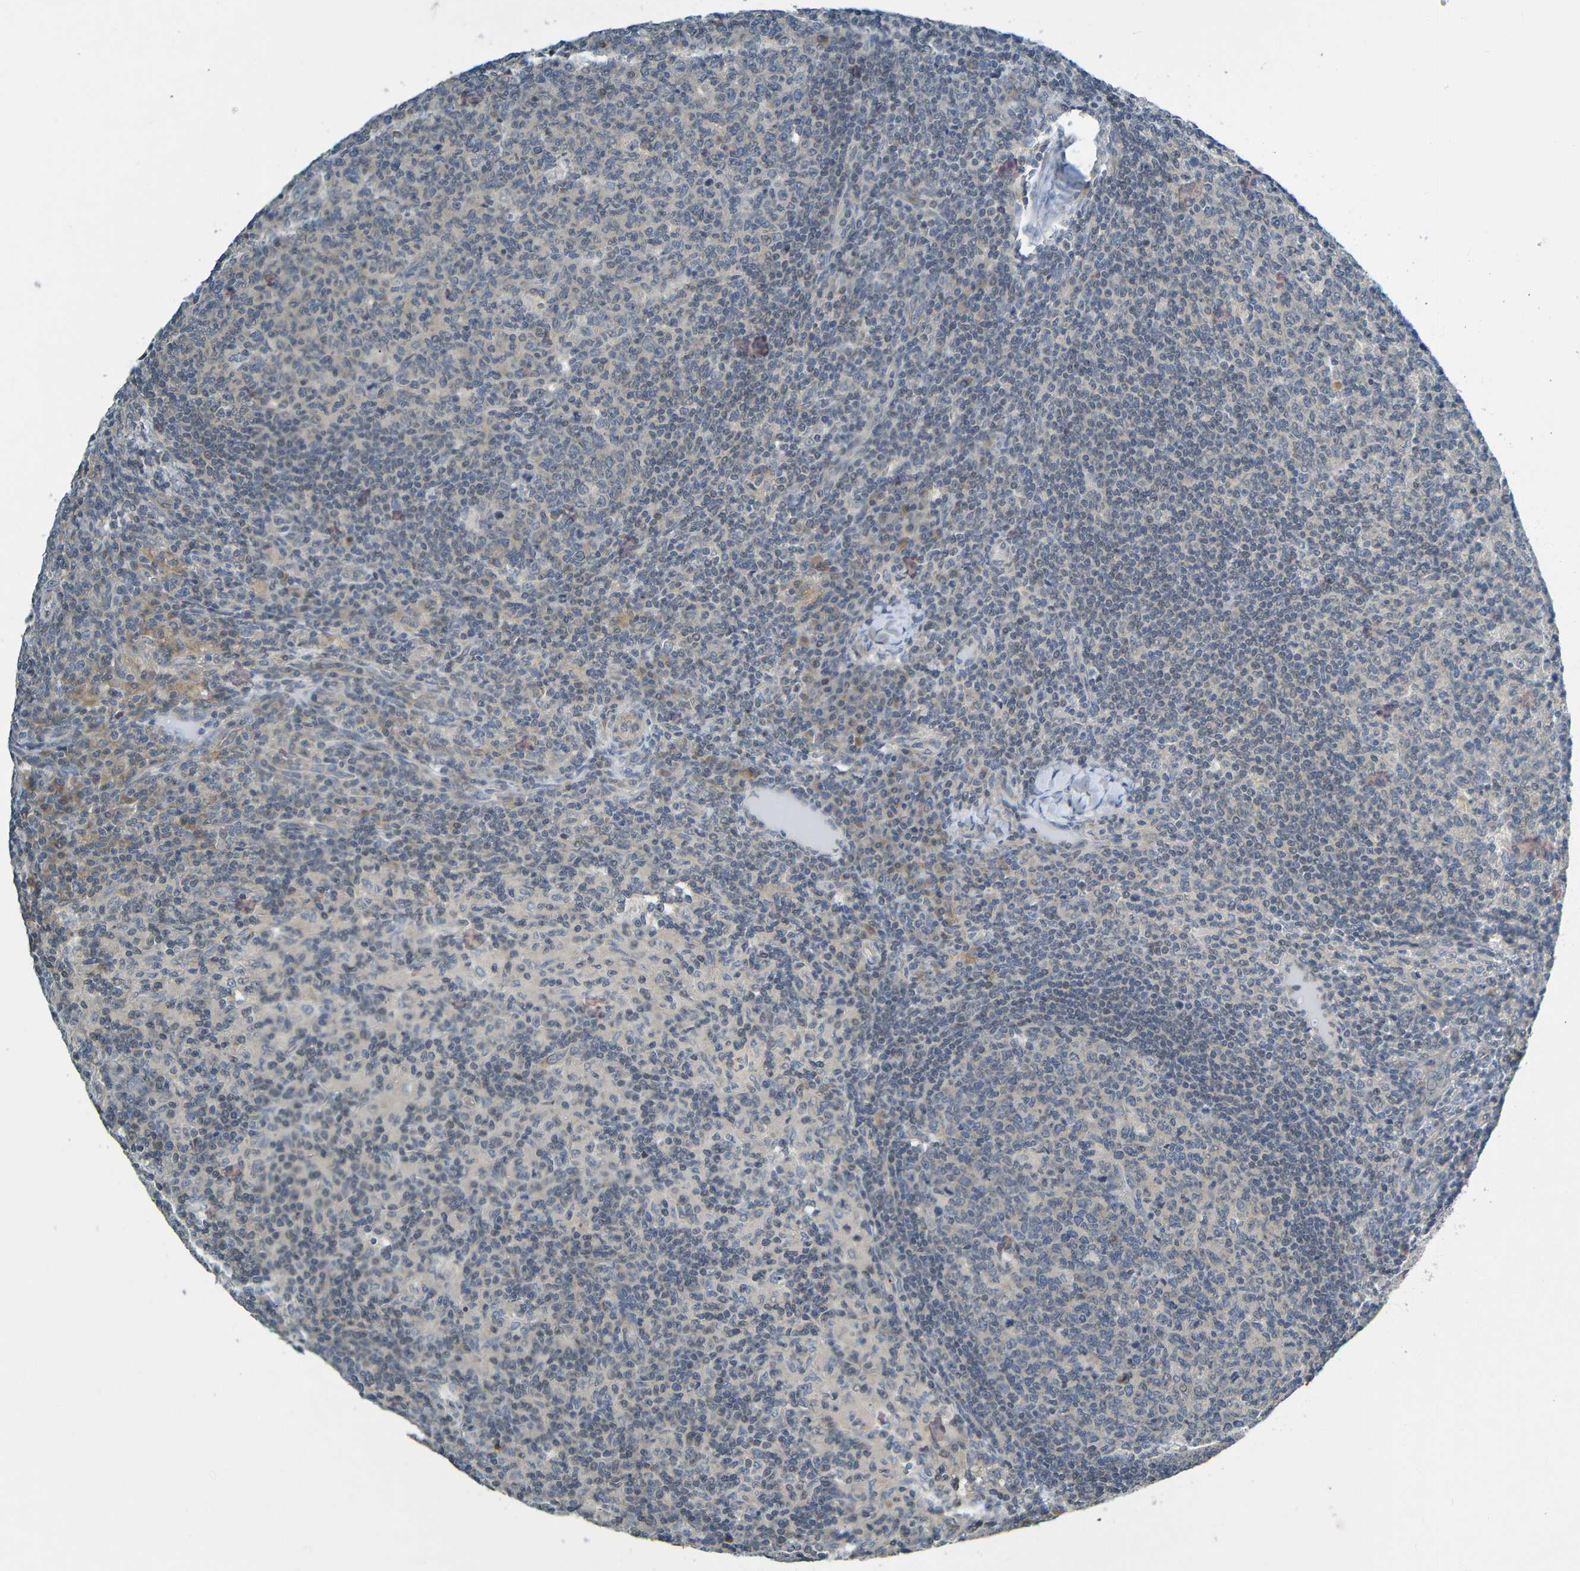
{"staining": {"intensity": "weak", "quantity": "<25%", "location": "cytoplasmic/membranous"}, "tissue": "lymph node", "cell_type": "Germinal center cells", "image_type": "normal", "snomed": [{"axis": "morphology", "description": "Normal tissue, NOS"}, {"axis": "morphology", "description": "Inflammation, NOS"}, {"axis": "topography", "description": "Lymph node"}], "caption": "Immunohistochemistry image of normal lymph node stained for a protein (brown), which demonstrates no staining in germinal center cells. (IHC, brightfield microscopy, high magnification).", "gene": "CYP4F2", "patient": {"sex": "male", "age": 55}}